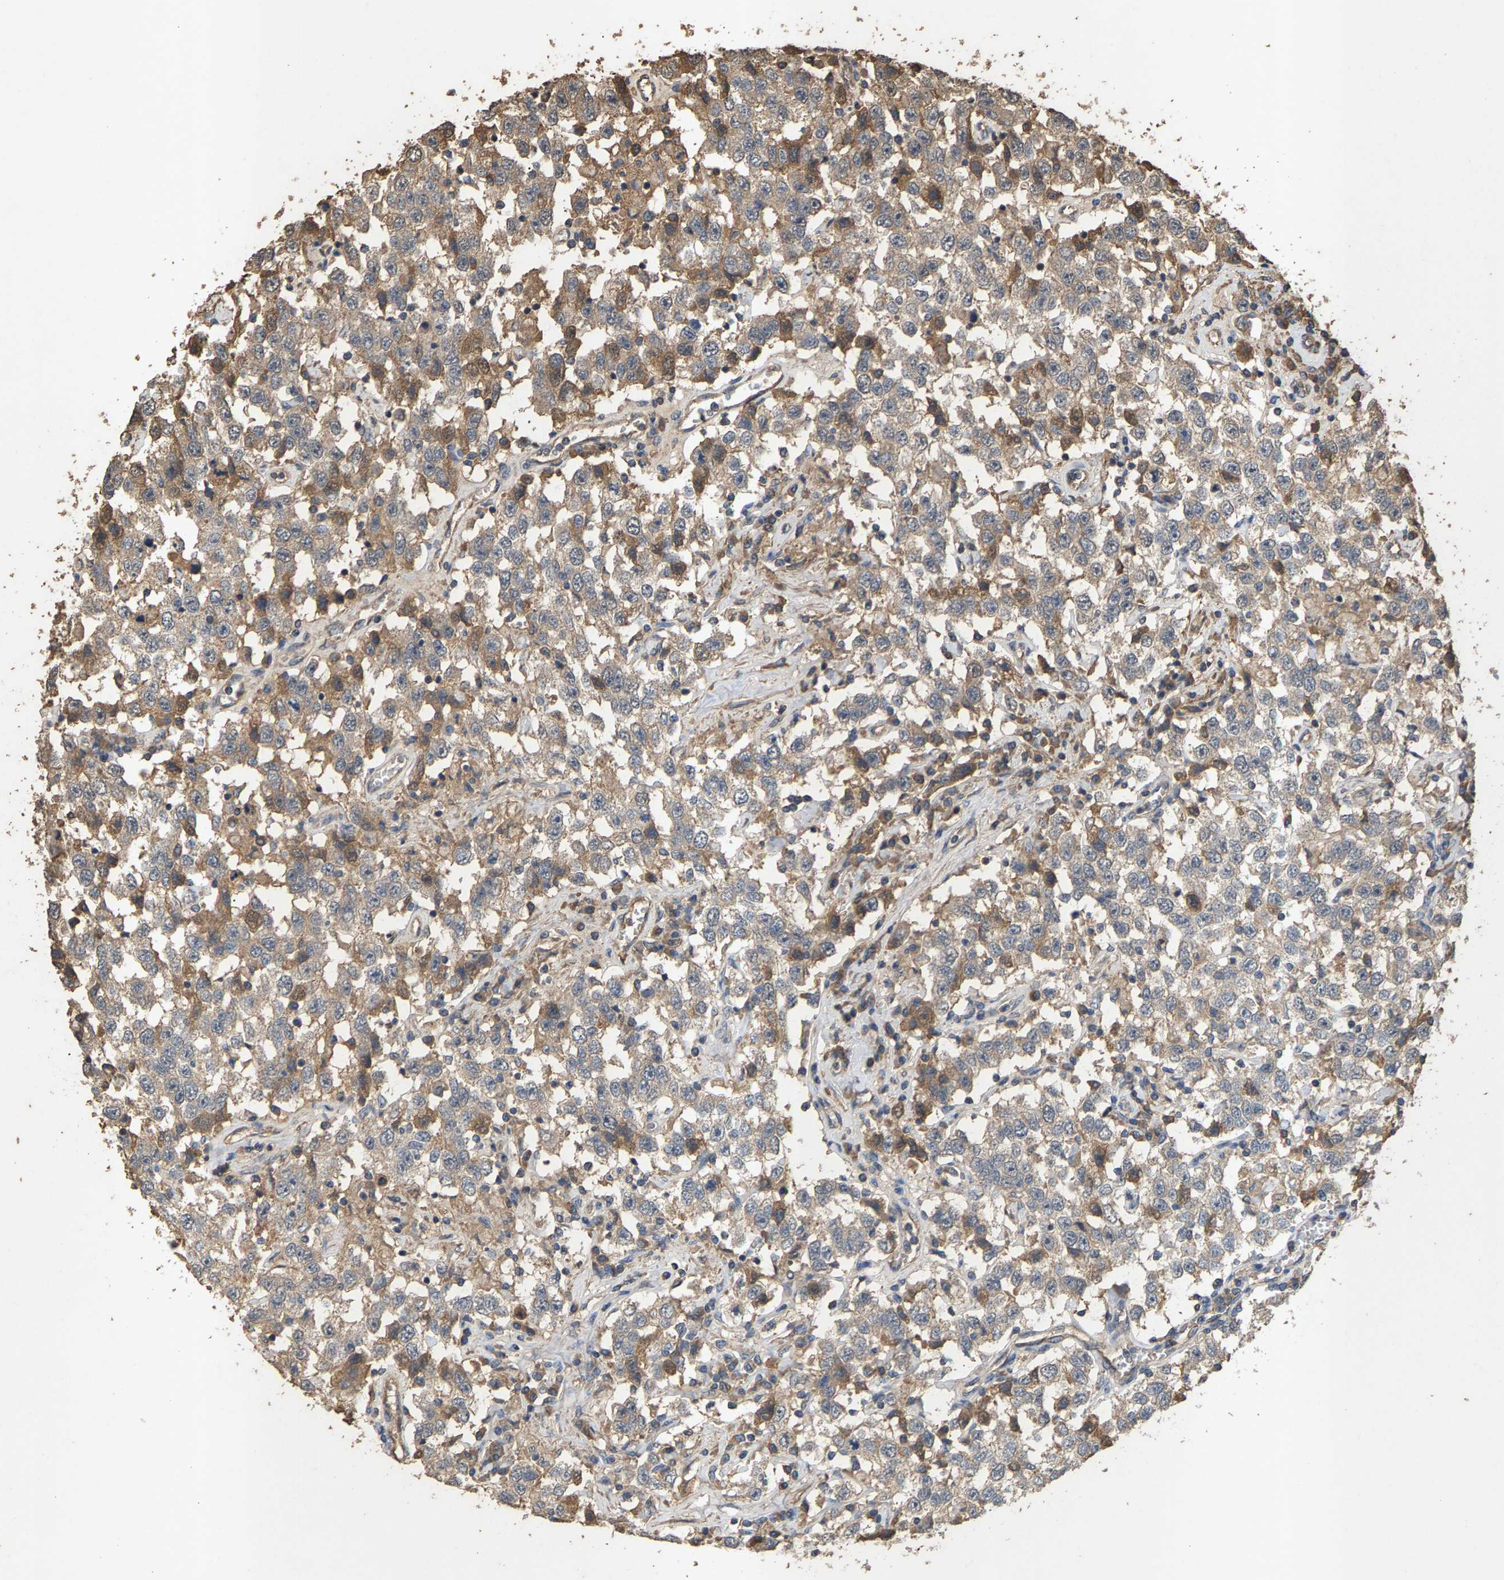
{"staining": {"intensity": "moderate", "quantity": "<25%", "location": "cytoplasmic/membranous"}, "tissue": "testis cancer", "cell_type": "Tumor cells", "image_type": "cancer", "snomed": [{"axis": "morphology", "description": "Seminoma, NOS"}, {"axis": "topography", "description": "Testis"}], "caption": "Testis cancer was stained to show a protein in brown. There is low levels of moderate cytoplasmic/membranous positivity in approximately <25% of tumor cells. (brown staining indicates protein expression, while blue staining denotes nuclei).", "gene": "HTRA3", "patient": {"sex": "male", "age": 41}}